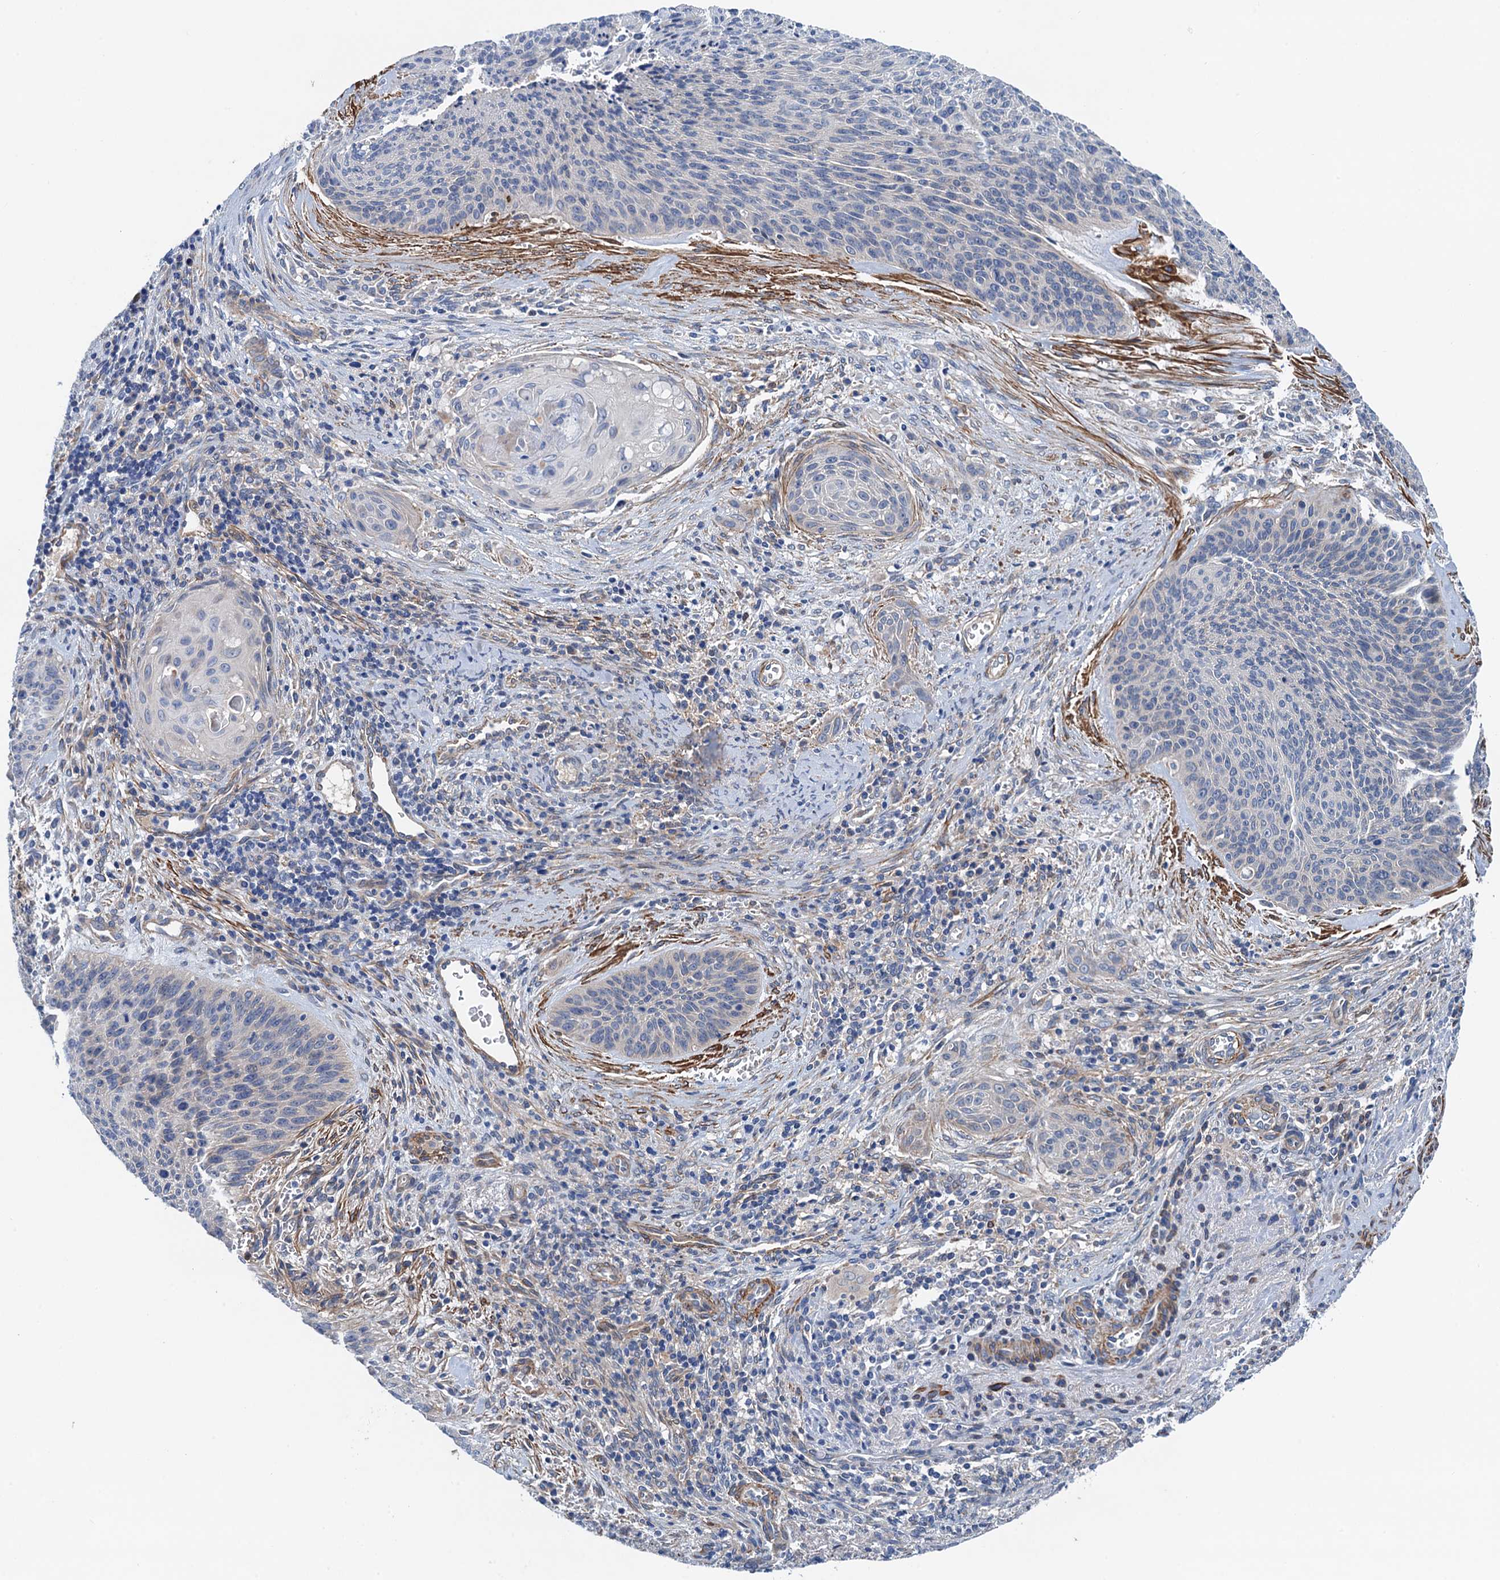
{"staining": {"intensity": "negative", "quantity": "none", "location": "none"}, "tissue": "cervical cancer", "cell_type": "Tumor cells", "image_type": "cancer", "snomed": [{"axis": "morphology", "description": "Squamous cell carcinoma, NOS"}, {"axis": "topography", "description": "Cervix"}], "caption": "Immunohistochemistry (IHC) of human cervical cancer (squamous cell carcinoma) reveals no positivity in tumor cells.", "gene": "CSTPP1", "patient": {"sex": "female", "age": 55}}